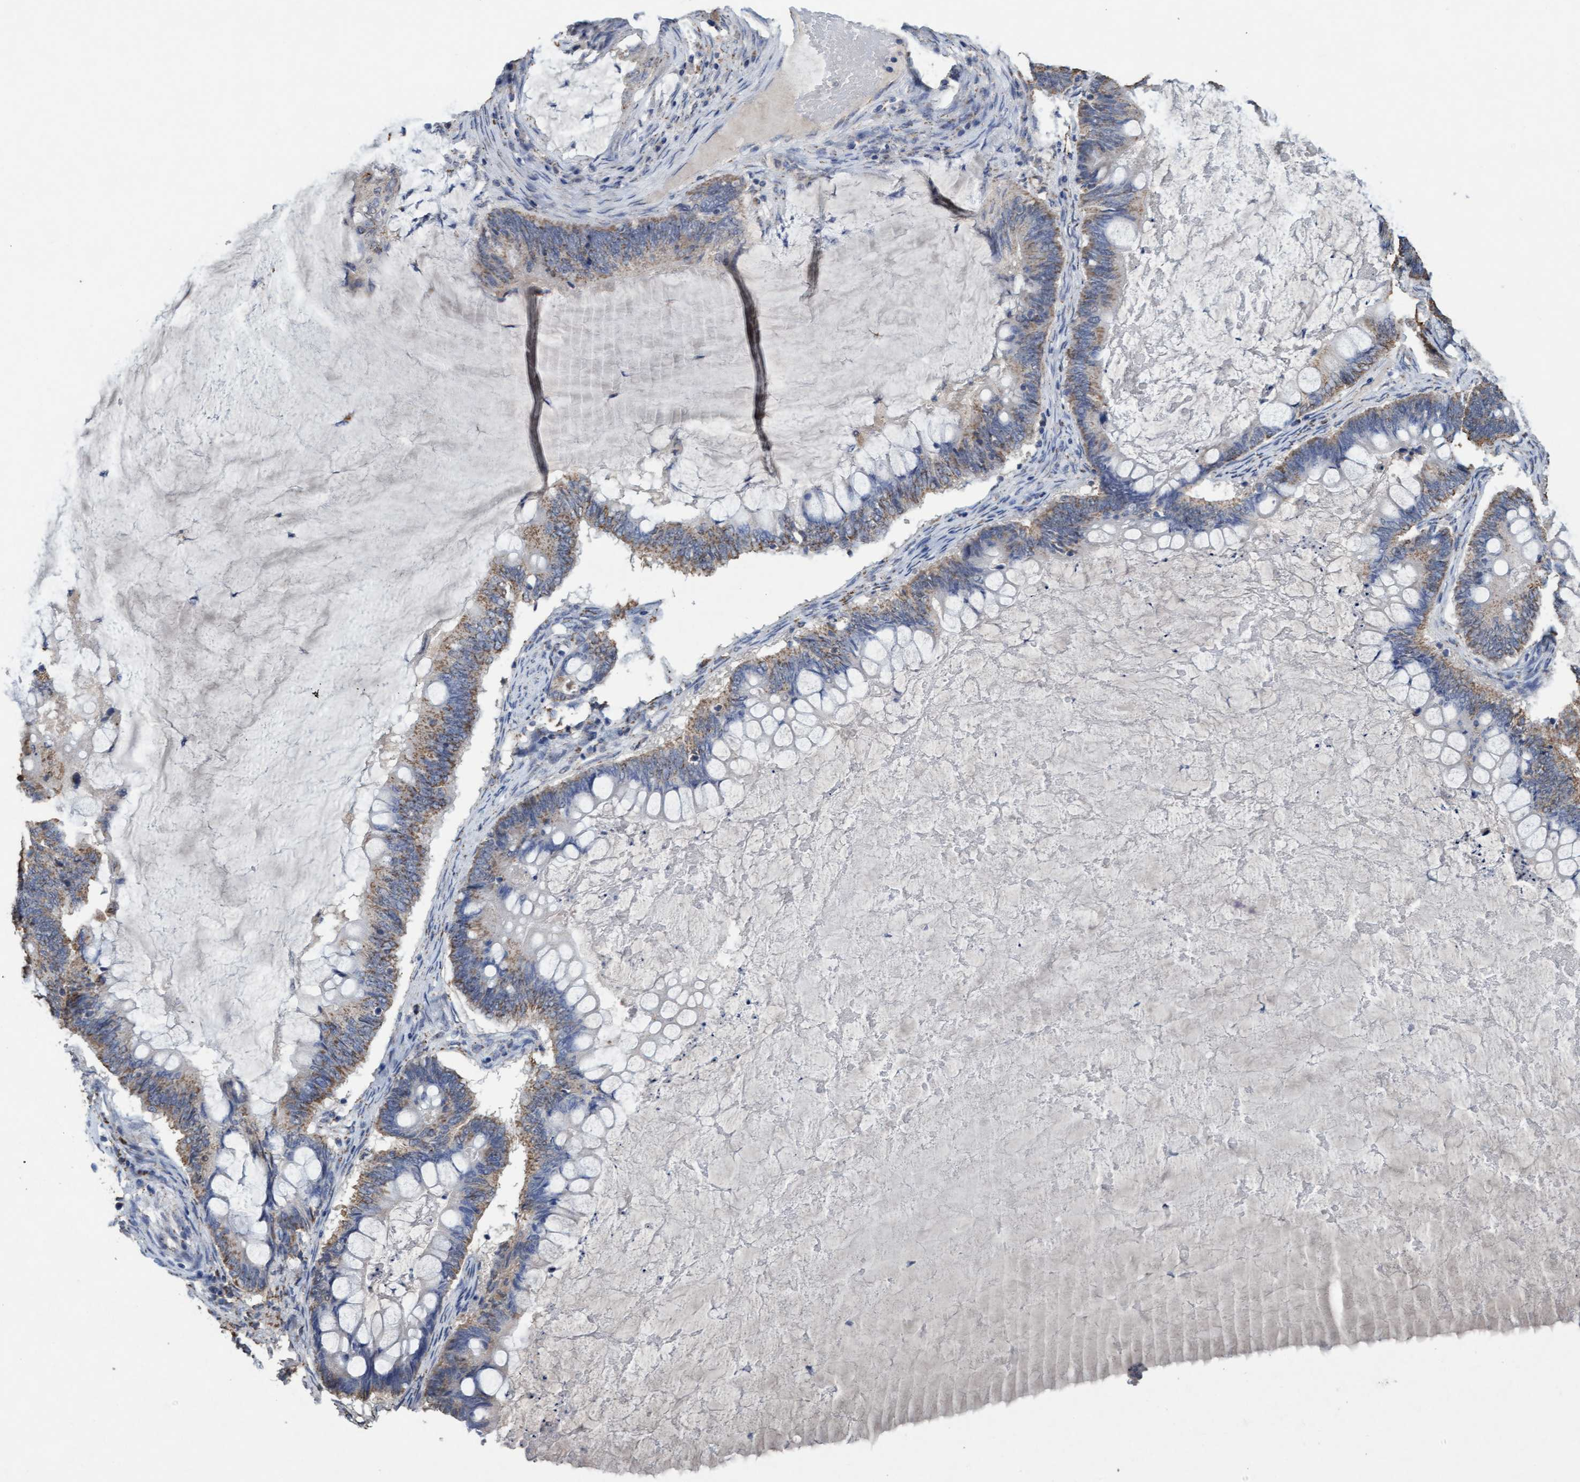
{"staining": {"intensity": "weak", "quantity": ">75%", "location": "cytoplasmic/membranous"}, "tissue": "ovarian cancer", "cell_type": "Tumor cells", "image_type": "cancer", "snomed": [{"axis": "morphology", "description": "Cystadenocarcinoma, mucinous, NOS"}, {"axis": "topography", "description": "Ovary"}], "caption": "Immunohistochemistry staining of mucinous cystadenocarcinoma (ovarian), which displays low levels of weak cytoplasmic/membranous positivity in about >75% of tumor cells indicating weak cytoplasmic/membranous protein staining. The staining was performed using DAB (3,3'-diaminobenzidine) (brown) for protein detection and nuclei were counterstained in hematoxylin (blue).", "gene": "VSIG8", "patient": {"sex": "female", "age": 61}}